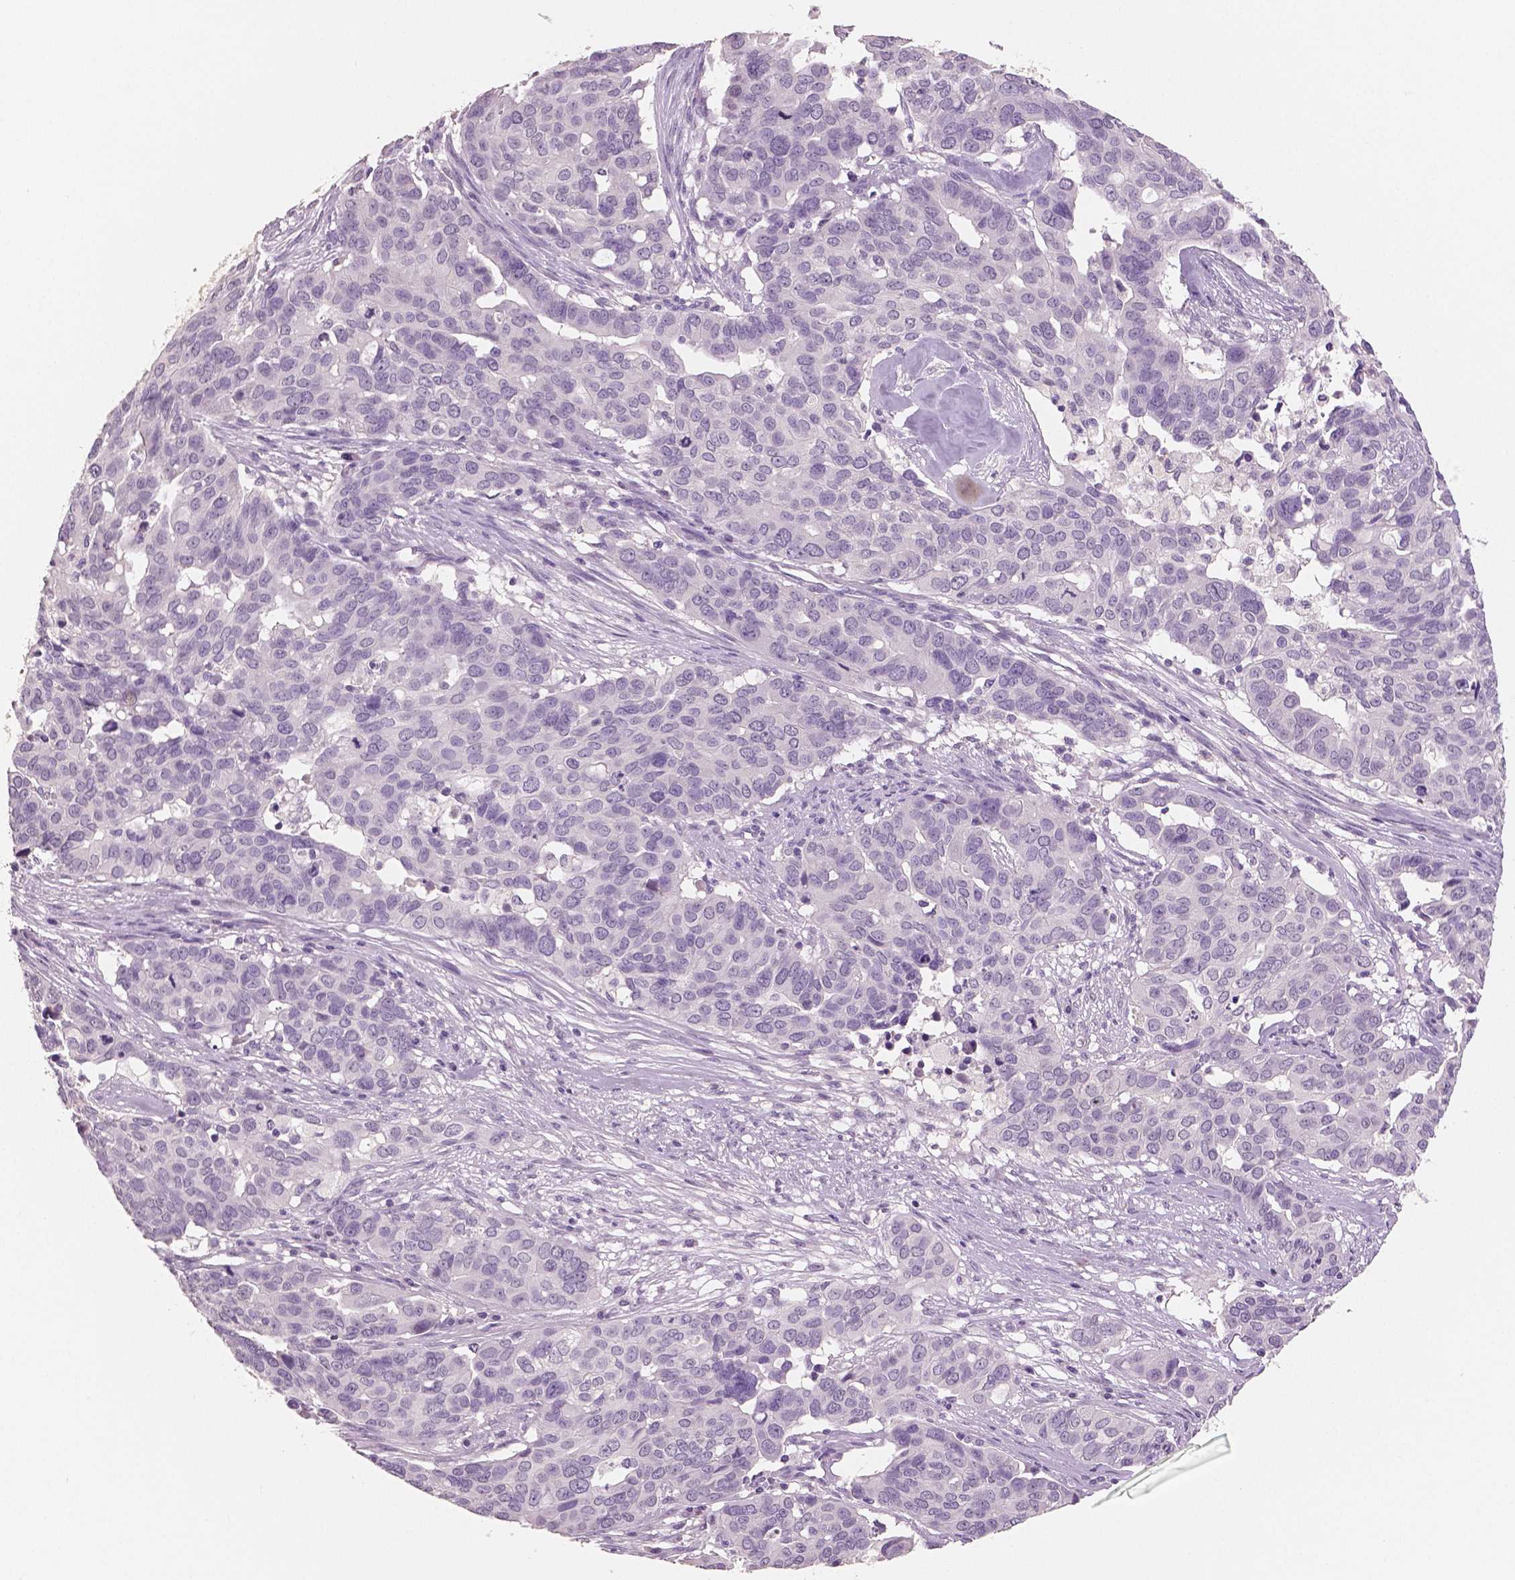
{"staining": {"intensity": "negative", "quantity": "none", "location": "none"}, "tissue": "ovarian cancer", "cell_type": "Tumor cells", "image_type": "cancer", "snomed": [{"axis": "morphology", "description": "Carcinoma, endometroid"}, {"axis": "topography", "description": "Ovary"}], "caption": "Tumor cells are negative for brown protein staining in endometroid carcinoma (ovarian). (DAB IHC with hematoxylin counter stain).", "gene": "NECAB2", "patient": {"sex": "female", "age": 78}}